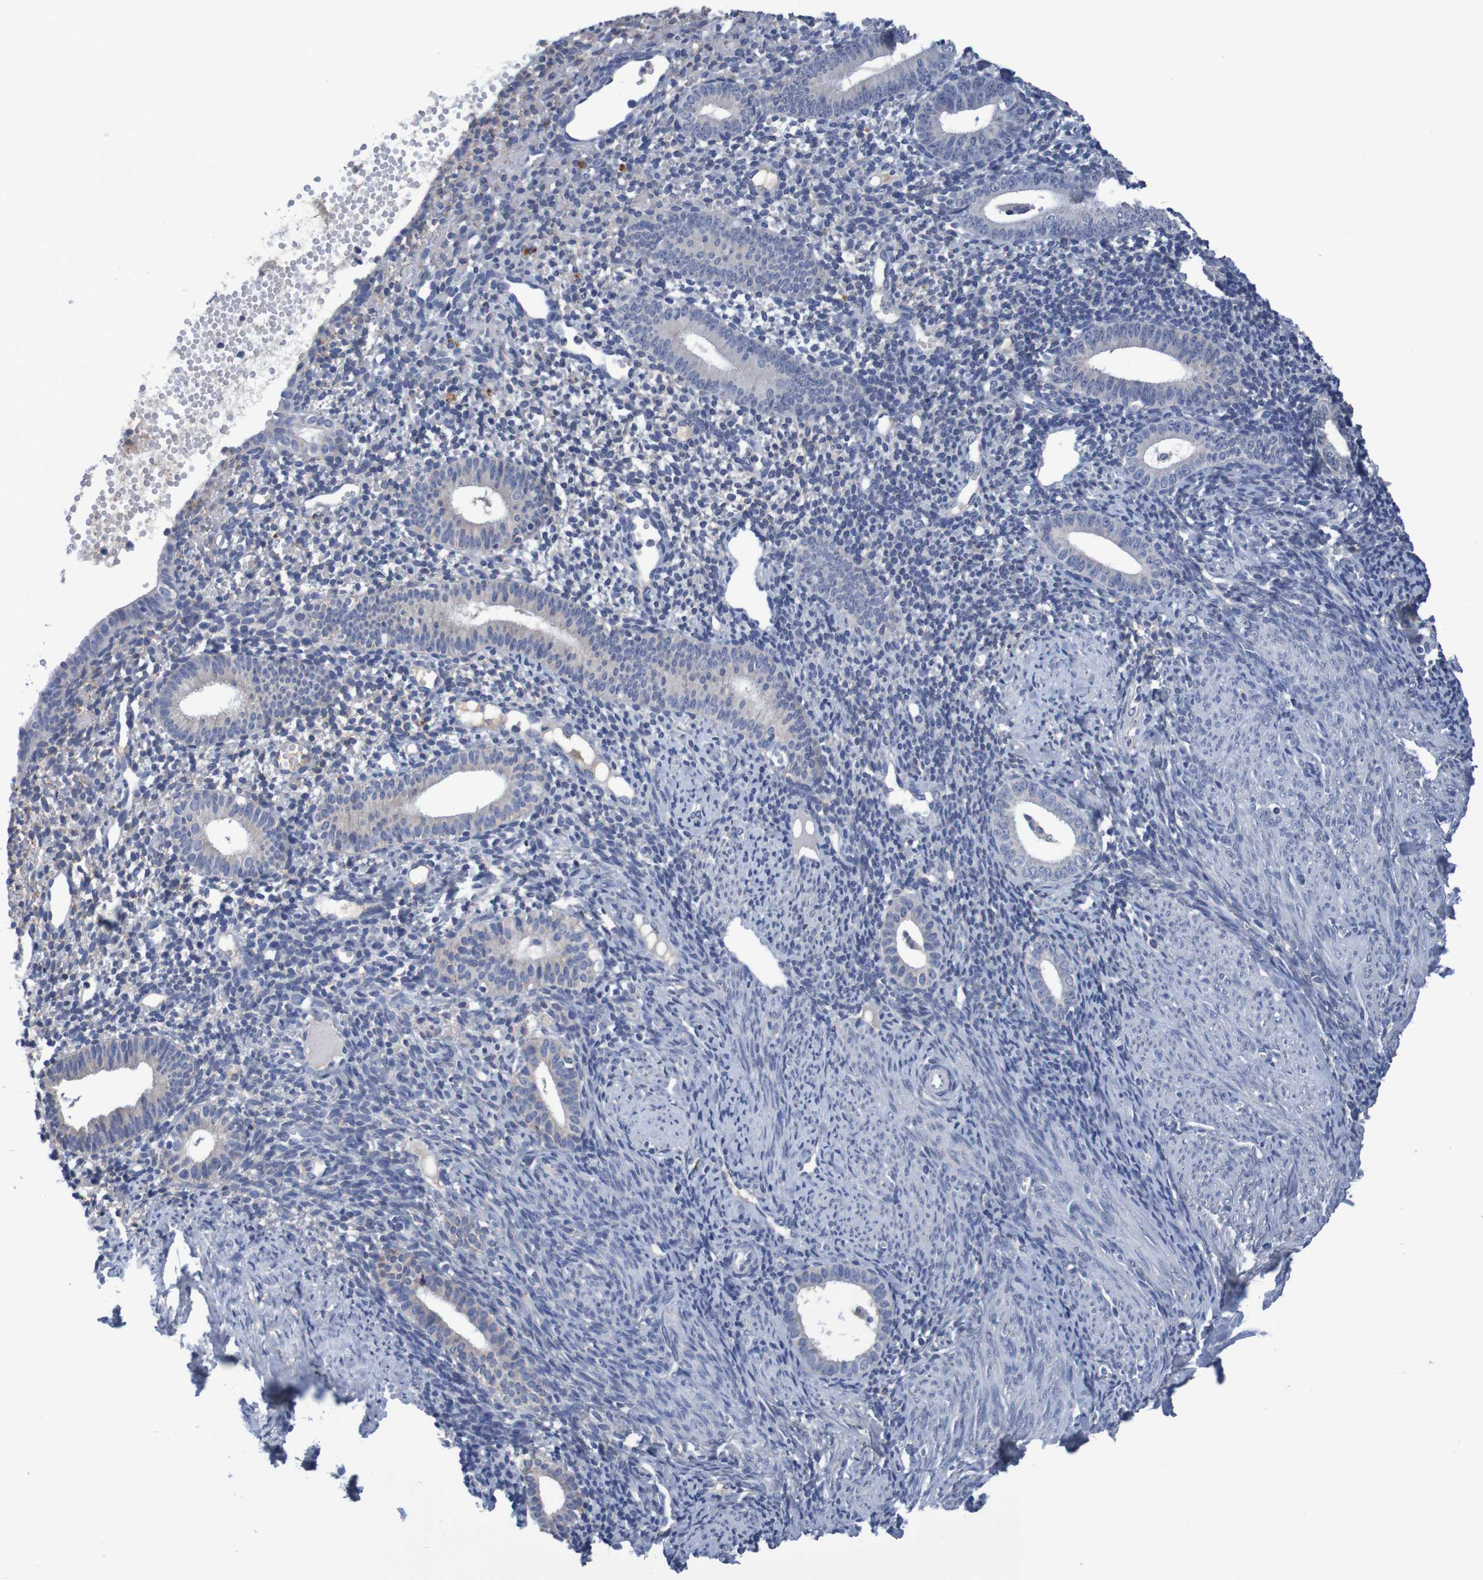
{"staining": {"intensity": "weak", "quantity": "<25%", "location": "cytoplasmic/membranous"}, "tissue": "endometrium", "cell_type": "Cells in endometrial stroma", "image_type": "normal", "snomed": [{"axis": "morphology", "description": "Normal tissue, NOS"}, {"axis": "topography", "description": "Endometrium"}], "caption": "Immunohistochemical staining of normal human endometrium demonstrates no significant staining in cells in endometrial stroma. (Stains: DAB (3,3'-diaminobenzidine) immunohistochemistry (IHC) with hematoxylin counter stain, Microscopy: brightfield microscopy at high magnification).", "gene": "LTA", "patient": {"sex": "female", "age": 50}}